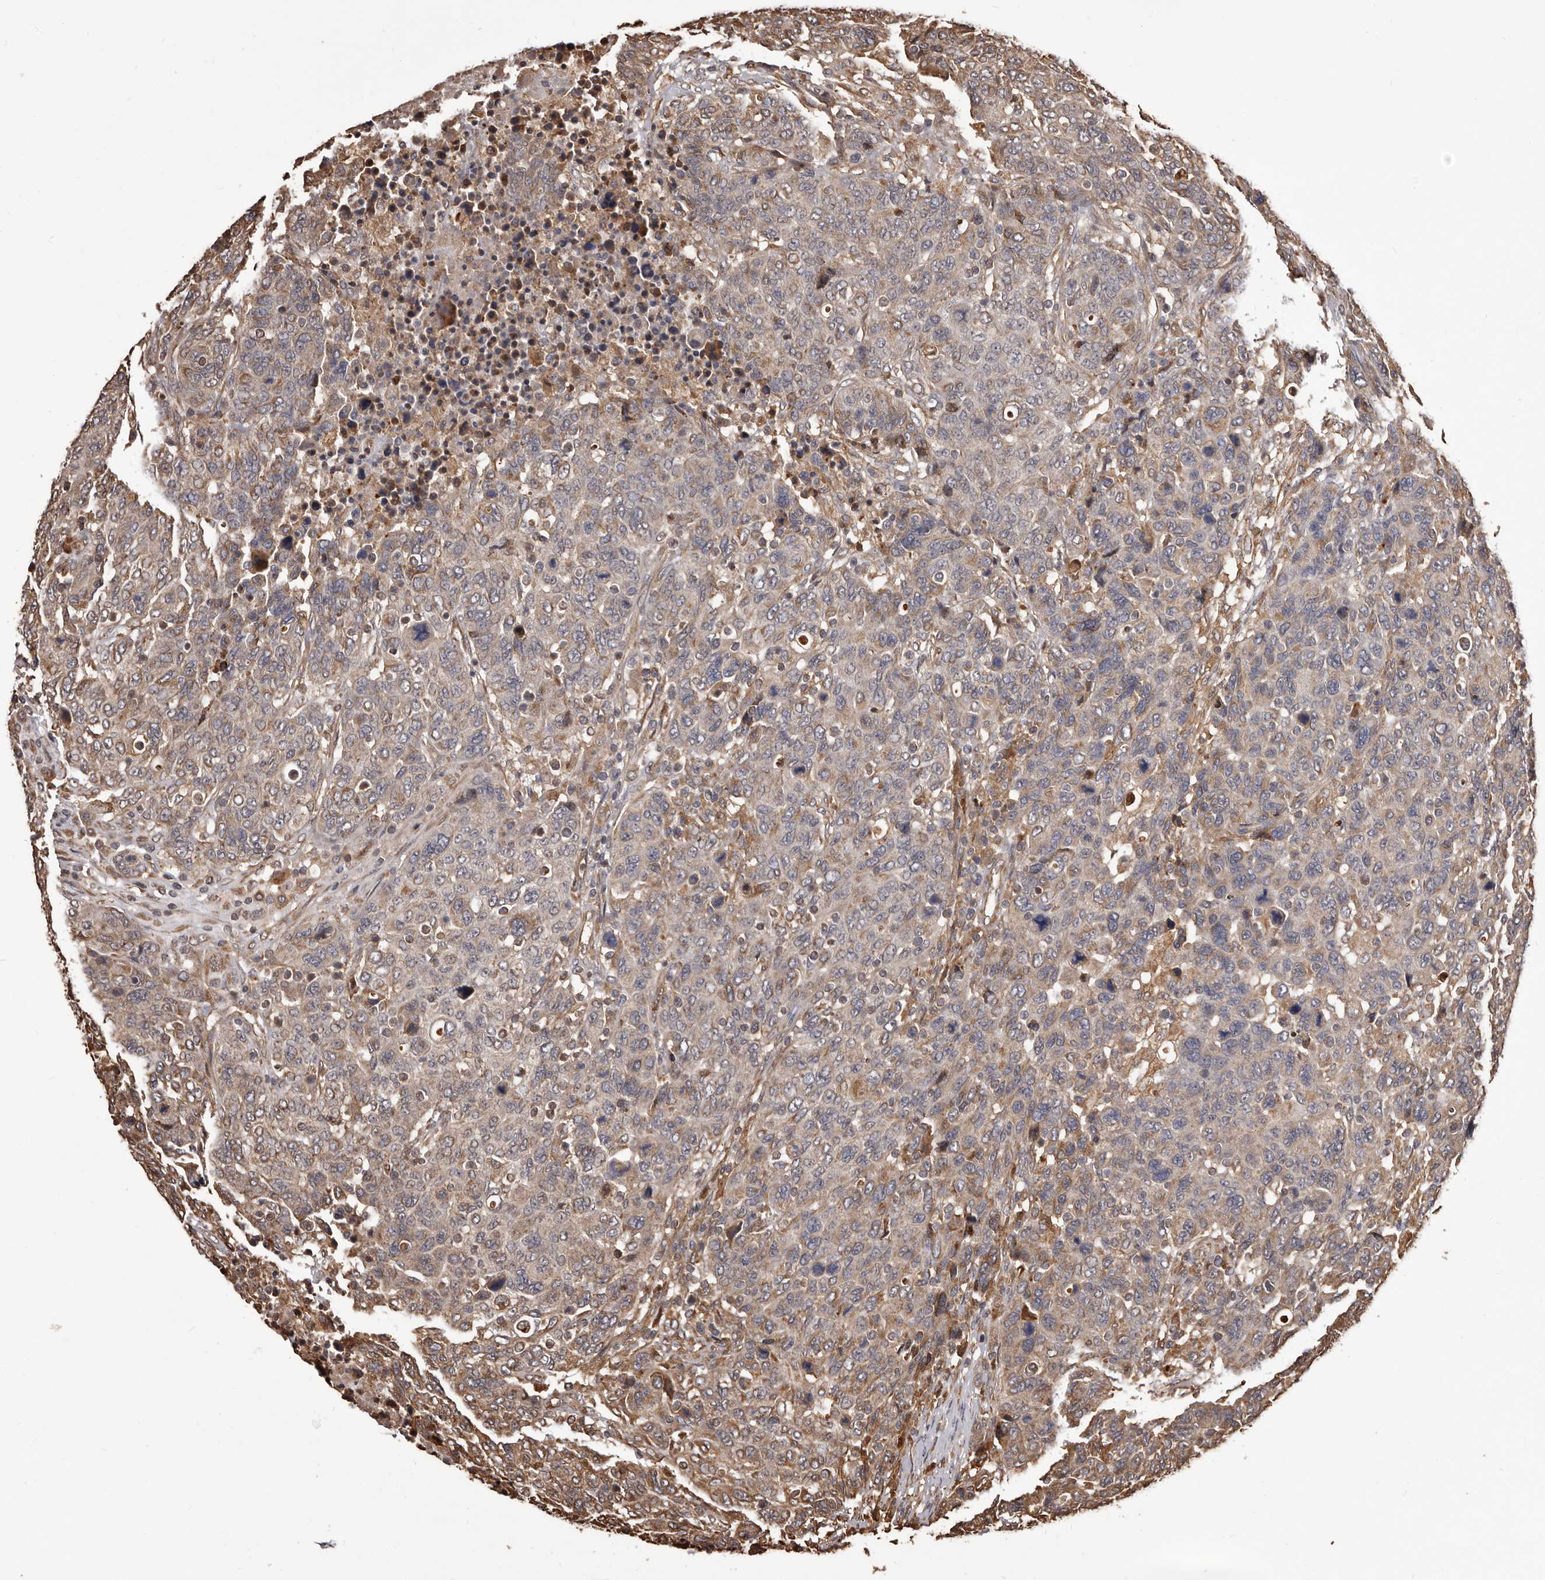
{"staining": {"intensity": "weak", "quantity": "25%-75%", "location": "cytoplasmic/membranous"}, "tissue": "breast cancer", "cell_type": "Tumor cells", "image_type": "cancer", "snomed": [{"axis": "morphology", "description": "Duct carcinoma"}, {"axis": "topography", "description": "Breast"}], "caption": "This histopathology image exhibits breast cancer (intraductal carcinoma) stained with immunohistochemistry (IHC) to label a protein in brown. The cytoplasmic/membranous of tumor cells show weak positivity for the protein. Nuclei are counter-stained blue.", "gene": "ALPK1", "patient": {"sex": "female", "age": 37}}